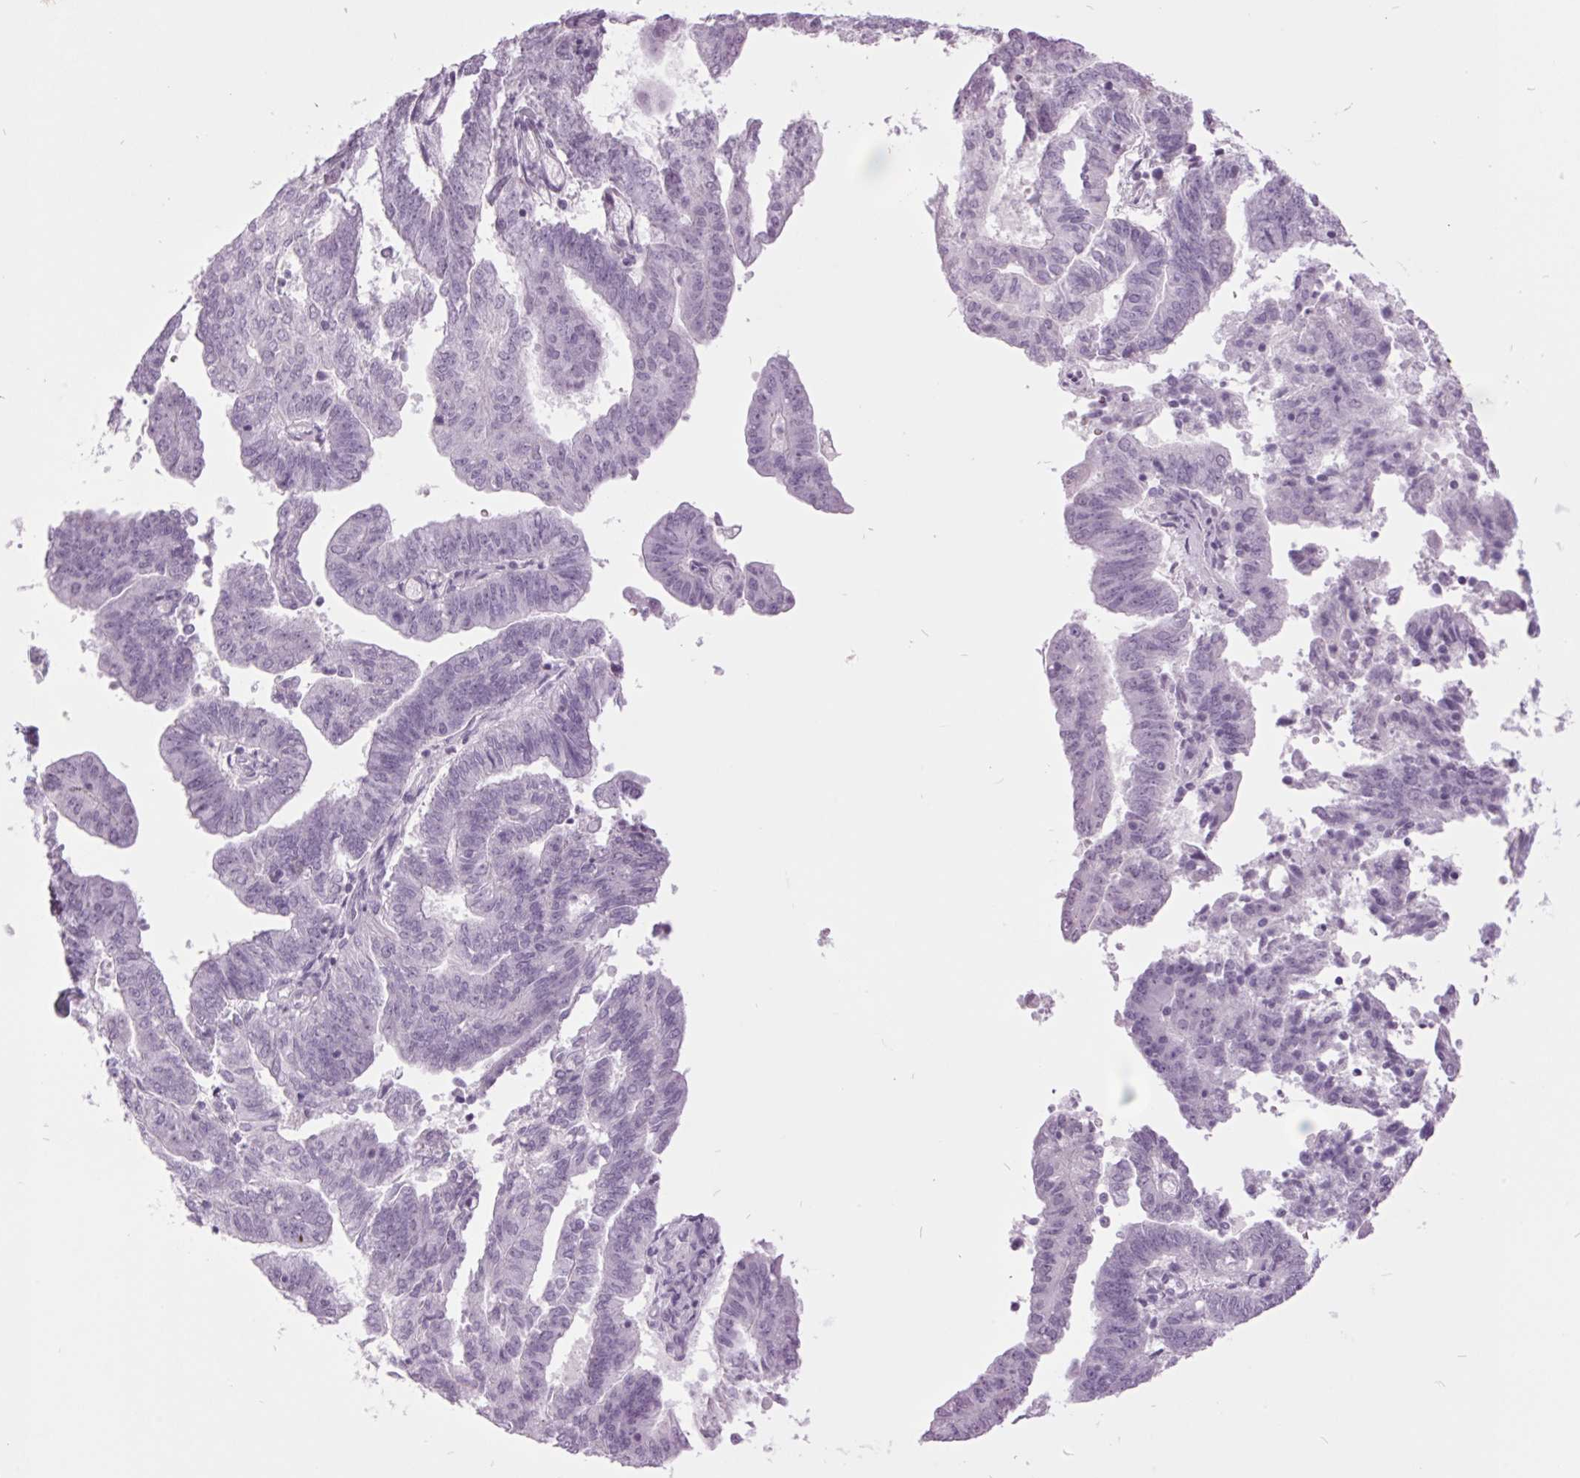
{"staining": {"intensity": "negative", "quantity": "none", "location": "none"}, "tissue": "endometrial cancer", "cell_type": "Tumor cells", "image_type": "cancer", "snomed": [{"axis": "morphology", "description": "Adenocarcinoma, NOS"}, {"axis": "topography", "description": "Endometrium"}], "caption": "This is an immunohistochemistry histopathology image of human endometrial cancer. There is no staining in tumor cells.", "gene": "ODAD2", "patient": {"sex": "female", "age": 82}}